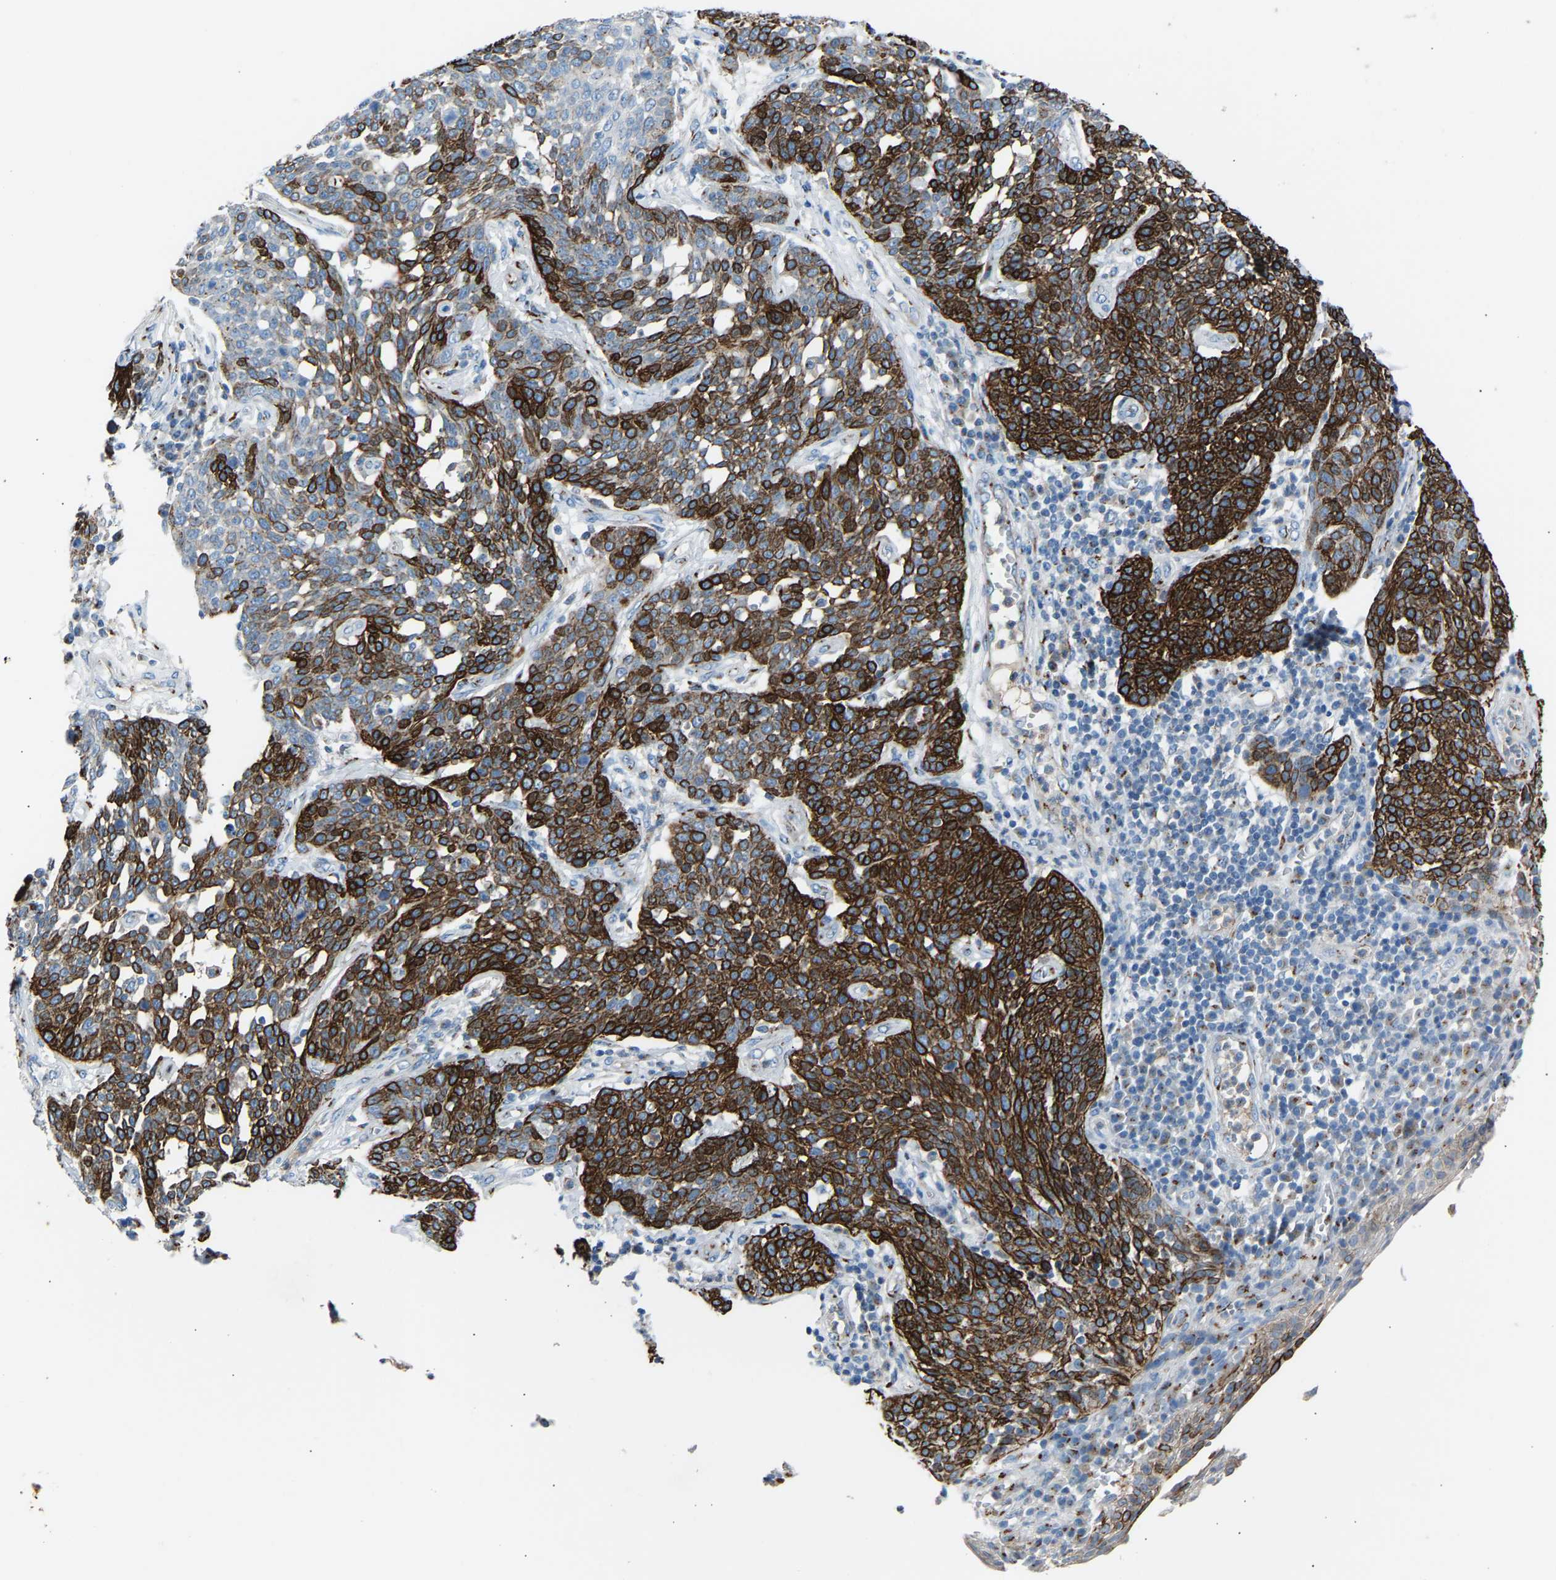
{"staining": {"intensity": "strong", "quantity": "25%-75%", "location": "cytoplasmic/membranous"}, "tissue": "cervical cancer", "cell_type": "Tumor cells", "image_type": "cancer", "snomed": [{"axis": "morphology", "description": "Squamous cell carcinoma, NOS"}, {"axis": "topography", "description": "Cervix"}], "caption": "Tumor cells display strong cytoplasmic/membranous expression in approximately 25%-75% of cells in cervical cancer. Using DAB (3,3'-diaminobenzidine) (brown) and hematoxylin (blue) stains, captured at high magnification using brightfield microscopy.", "gene": "CYREN", "patient": {"sex": "female", "age": 34}}